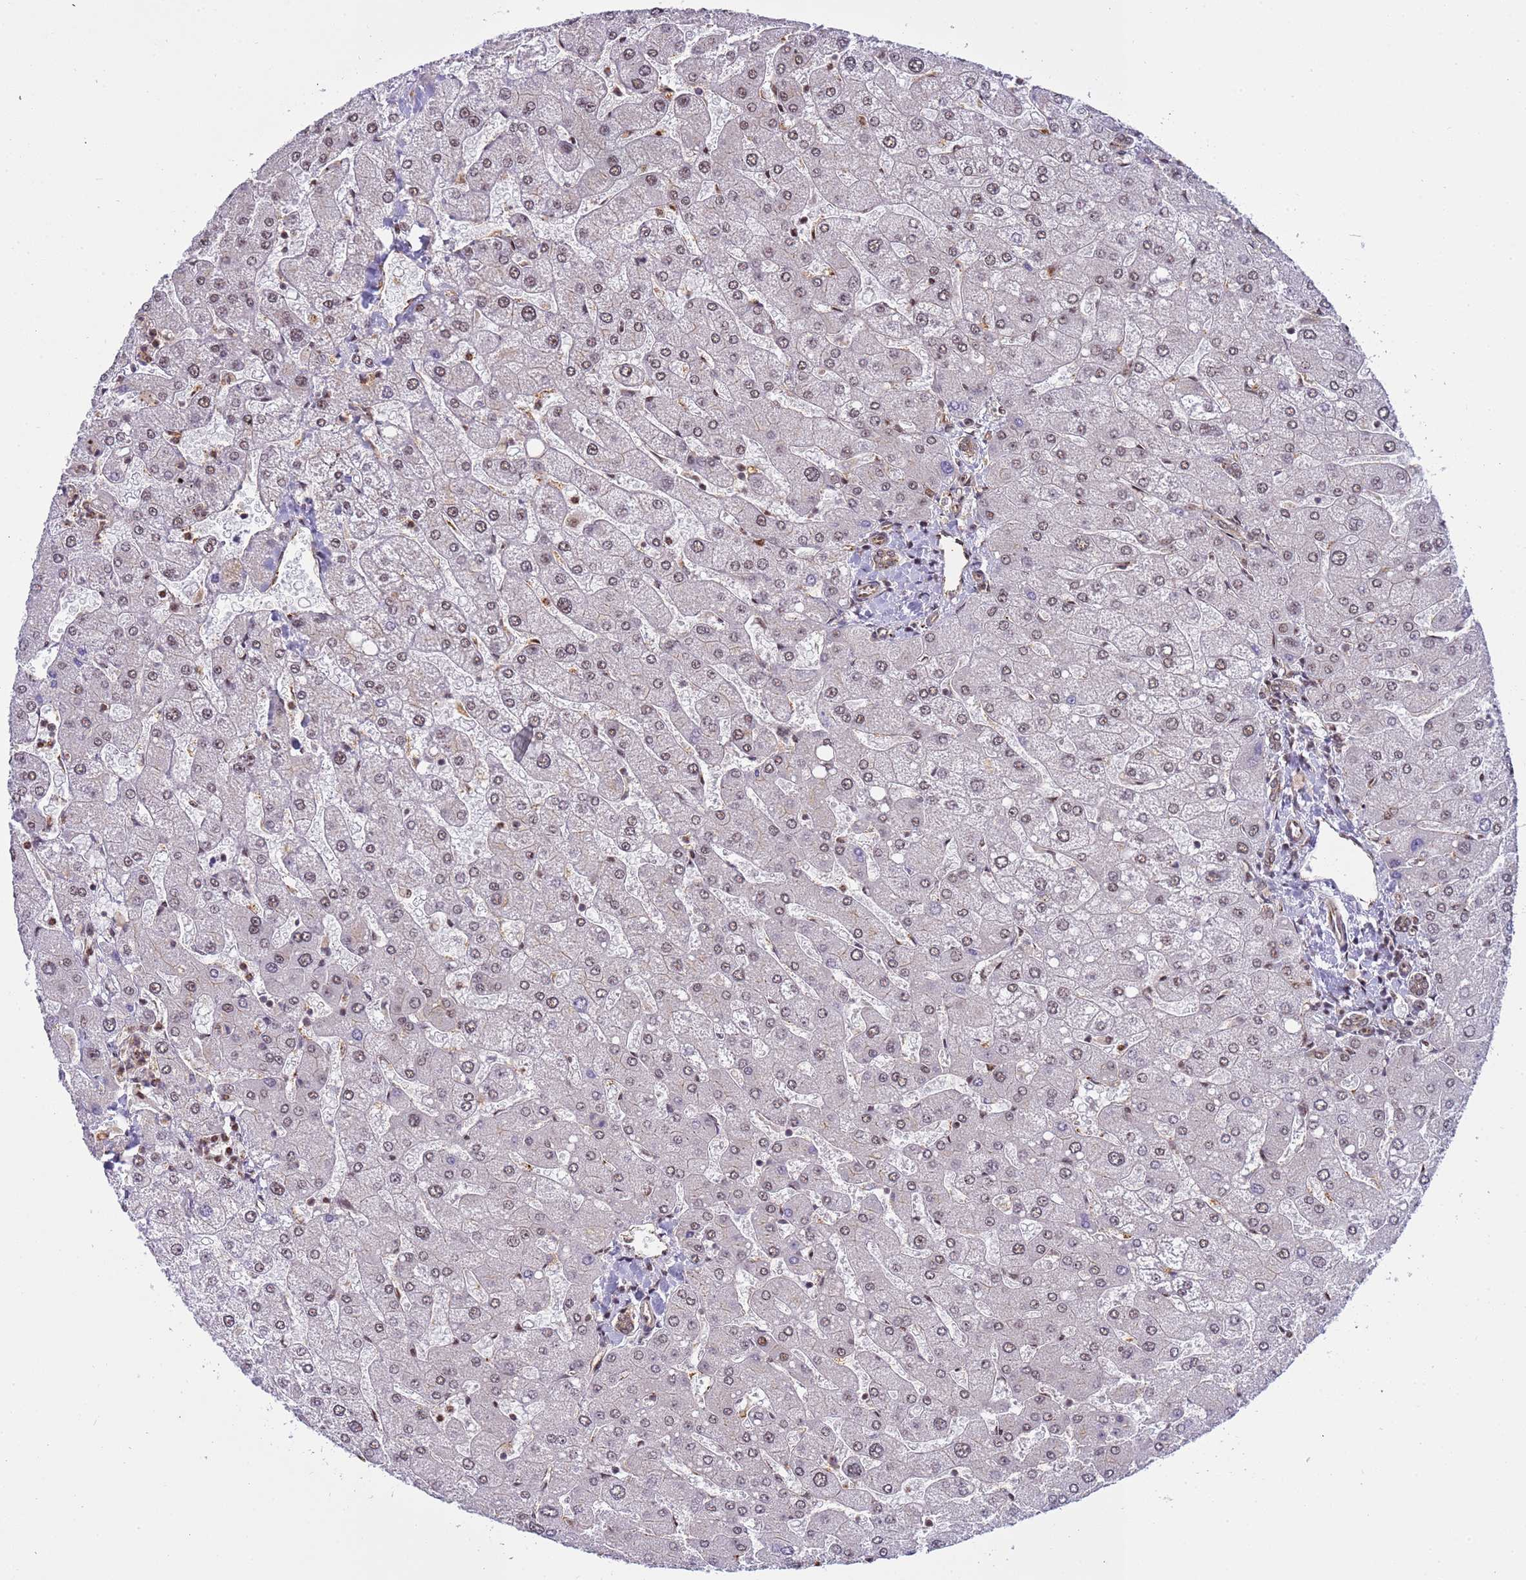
{"staining": {"intensity": "weak", "quantity": ">75%", "location": "nuclear"}, "tissue": "liver", "cell_type": "Cholangiocytes", "image_type": "normal", "snomed": [{"axis": "morphology", "description": "Normal tissue, NOS"}, {"axis": "topography", "description": "Liver"}], "caption": "Immunohistochemistry photomicrograph of unremarkable liver stained for a protein (brown), which demonstrates low levels of weak nuclear staining in about >75% of cholangiocytes.", "gene": "EMC2", "patient": {"sex": "male", "age": 55}}